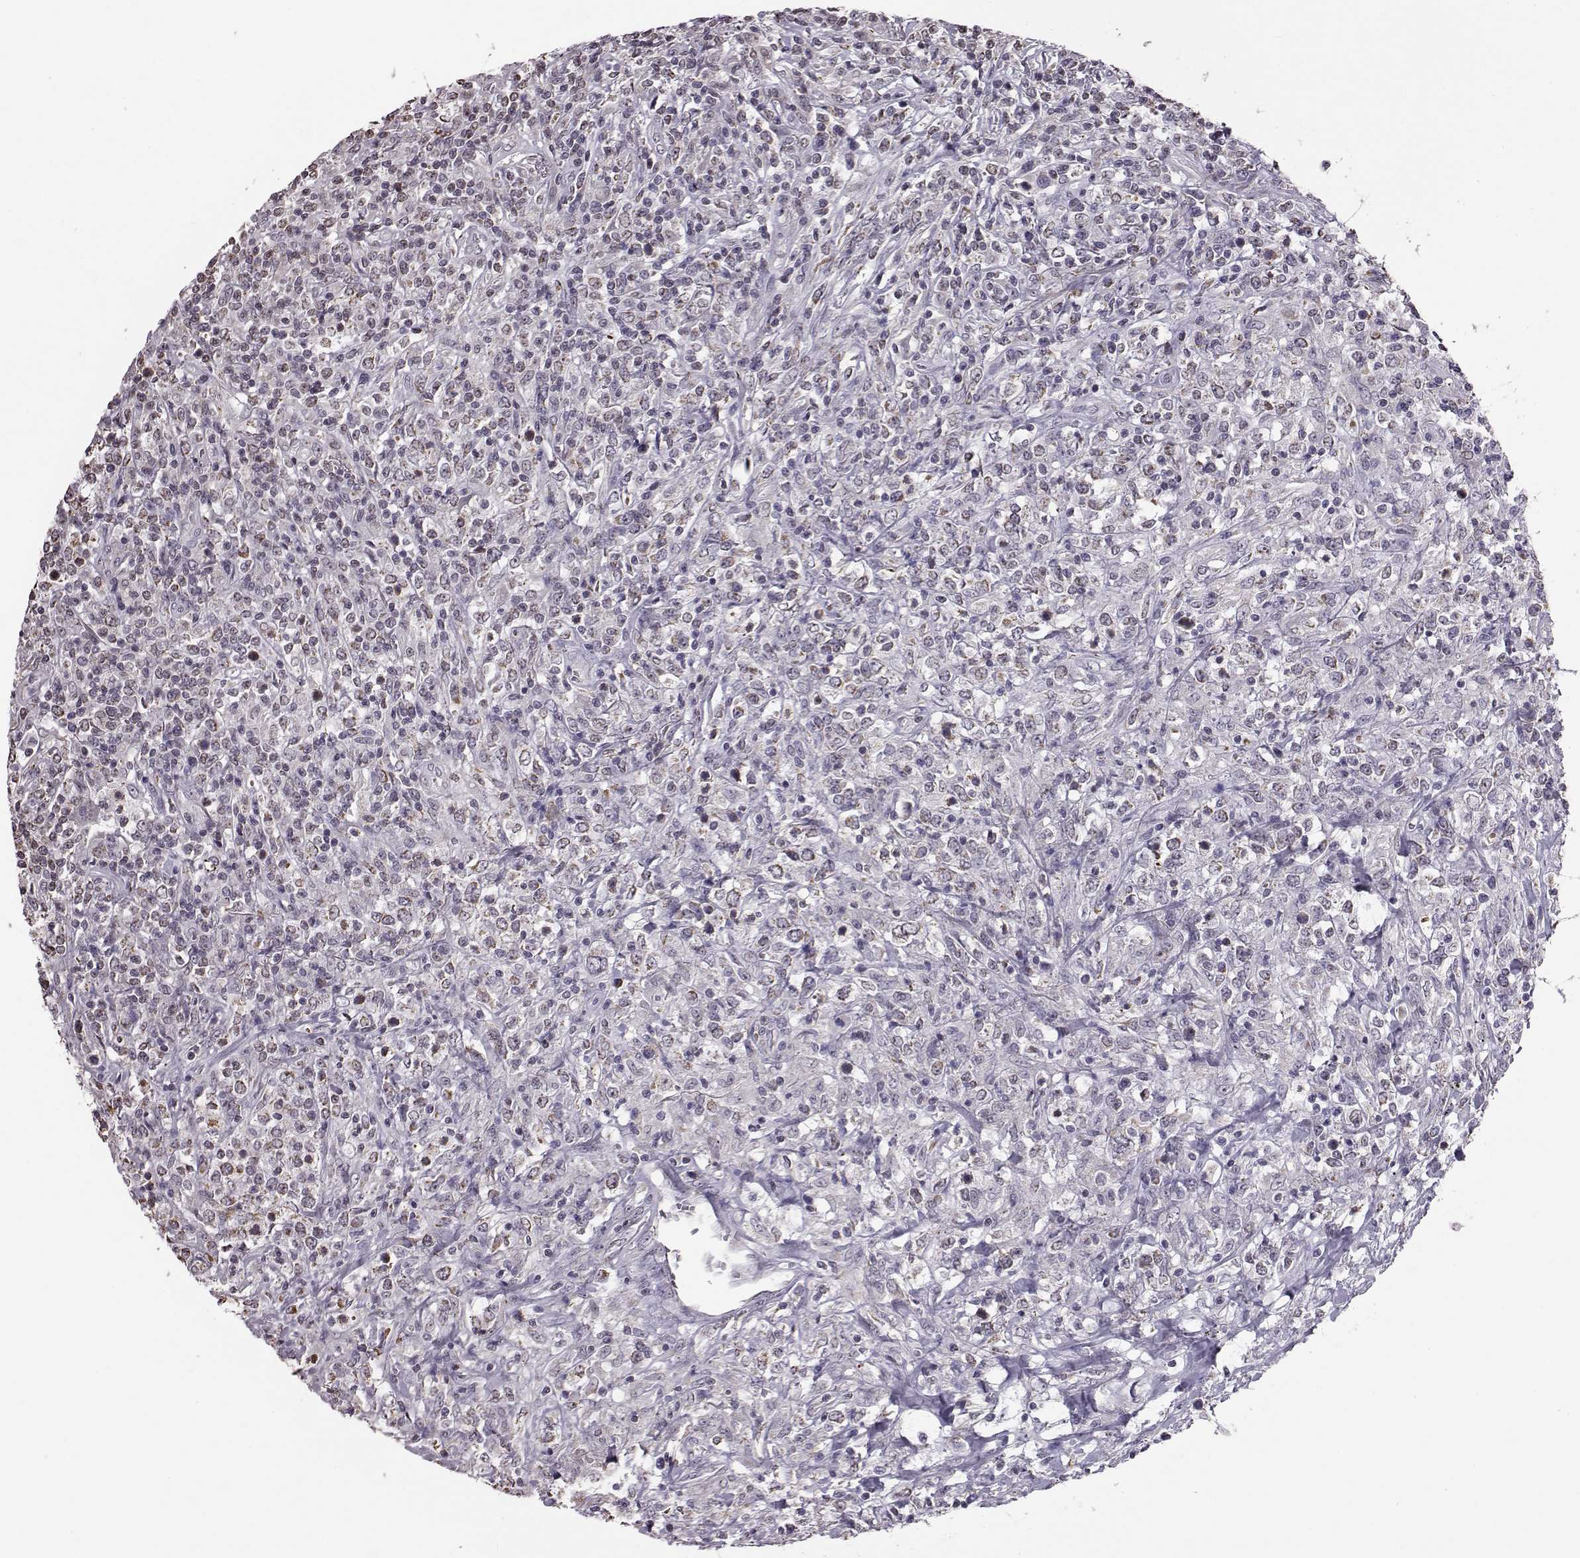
{"staining": {"intensity": "weak", "quantity": "<25%", "location": "cytoplasmic/membranous,nuclear"}, "tissue": "lymphoma", "cell_type": "Tumor cells", "image_type": "cancer", "snomed": [{"axis": "morphology", "description": "Malignant lymphoma, non-Hodgkin's type, High grade"}, {"axis": "topography", "description": "Lung"}], "caption": "This is an IHC image of human lymphoma. There is no expression in tumor cells.", "gene": "ALDH3A1", "patient": {"sex": "male", "age": 79}}